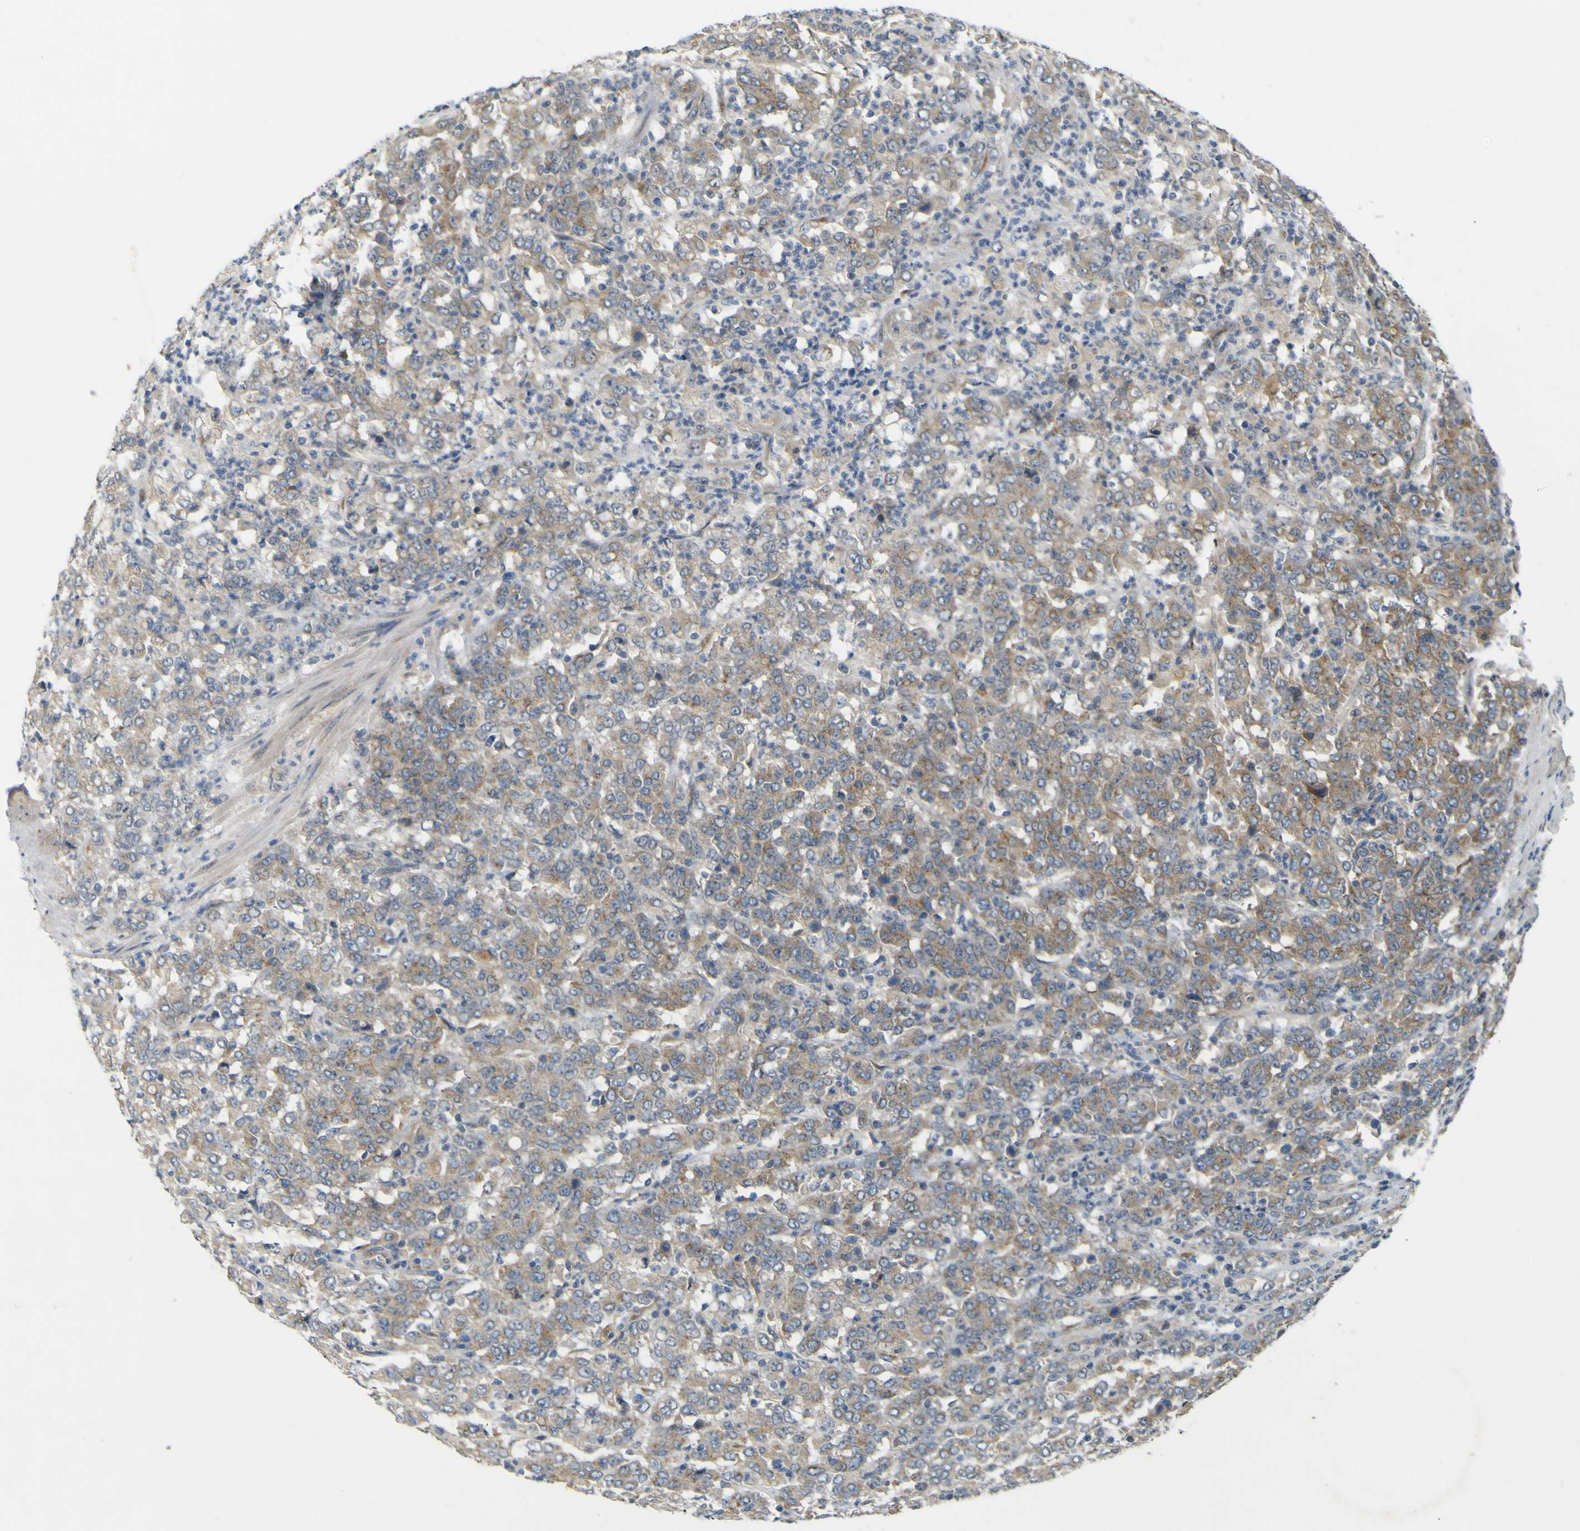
{"staining": {"intensity": "weak", "quantity": "<25%", "location": "cytoplasmic/membranous"}, "tissue": "stomach cancer", "cell_type": "Tumor cells", "image_type": "cancer", "snomed": [{"axis": "morphology", "description": "Adenocarcinoma, NOS"}, {"axis": "topography", "description": "Stomach, lower"}], "caption": "An immunohistochemistry micrograph of stomach adenocarcinoma is shown. There is no staining in tumor cells of stomach adenocarcinoma. The staining was performed using DAB to visualize the protein expression in brown, while the nuclei were stained in blue with hematoxylin (Magnification: 20x).", "gene": "IGF2R", "patient": {"sex": "female", "age": 71}}